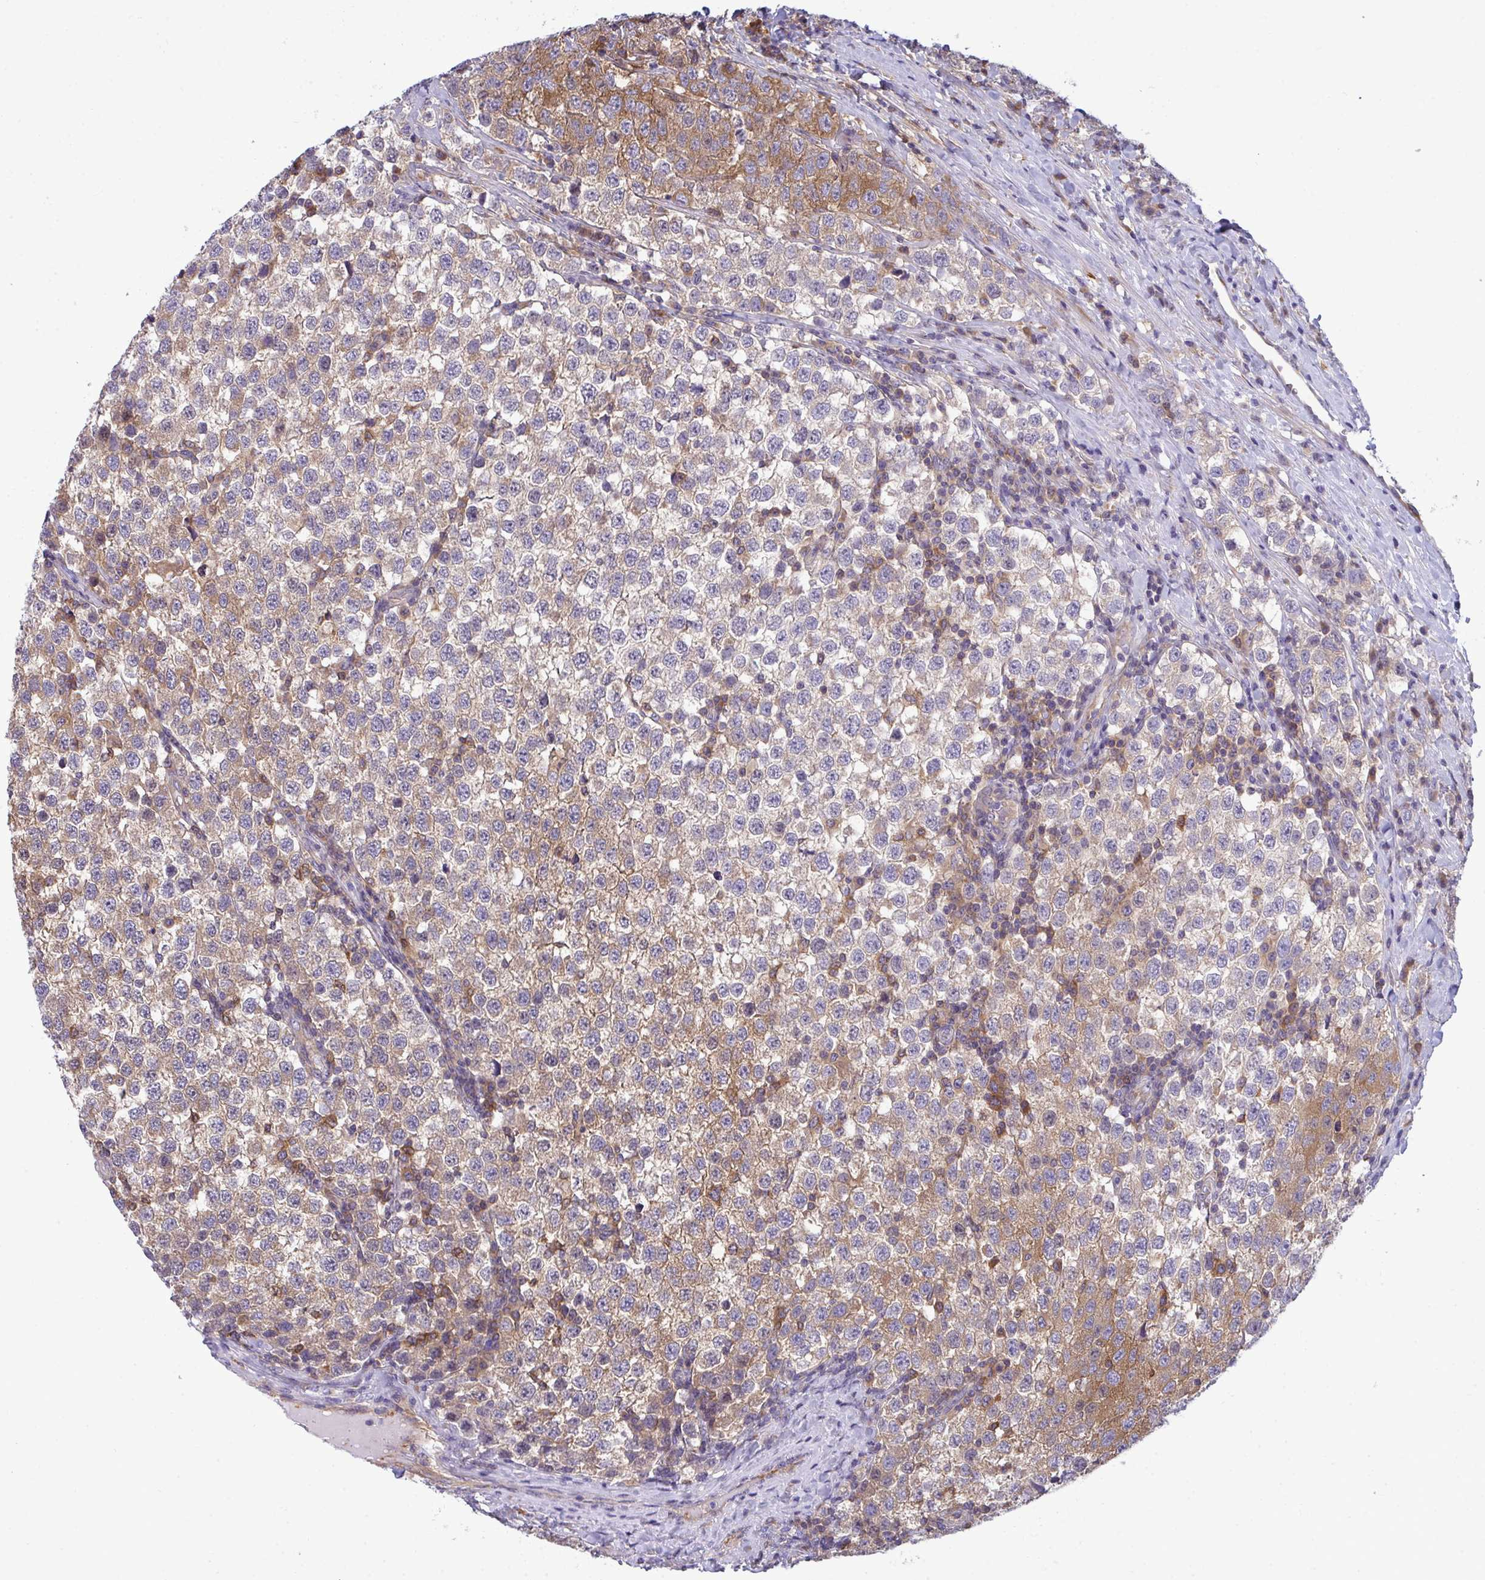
{"staining": {"intensity": "moderate", "quantity": ">75%", "location": "cytoplasmic/membranous"}, "tissue": "testis cancer", "cell_type": "Tumor cells", "image_type": "cancer", "snomed": [{"axis": "morphology", "description": "Seminoma, NOS"}, {"axis": "topography", "description": "Testis"}], "caption": "Moderate cytoplasmic/membranous protein expression is seen in about >75% of tumor cells in seminoma (testis).", "gene": "SLC30A6", "patient": {"sex": "male", "age": 34}}